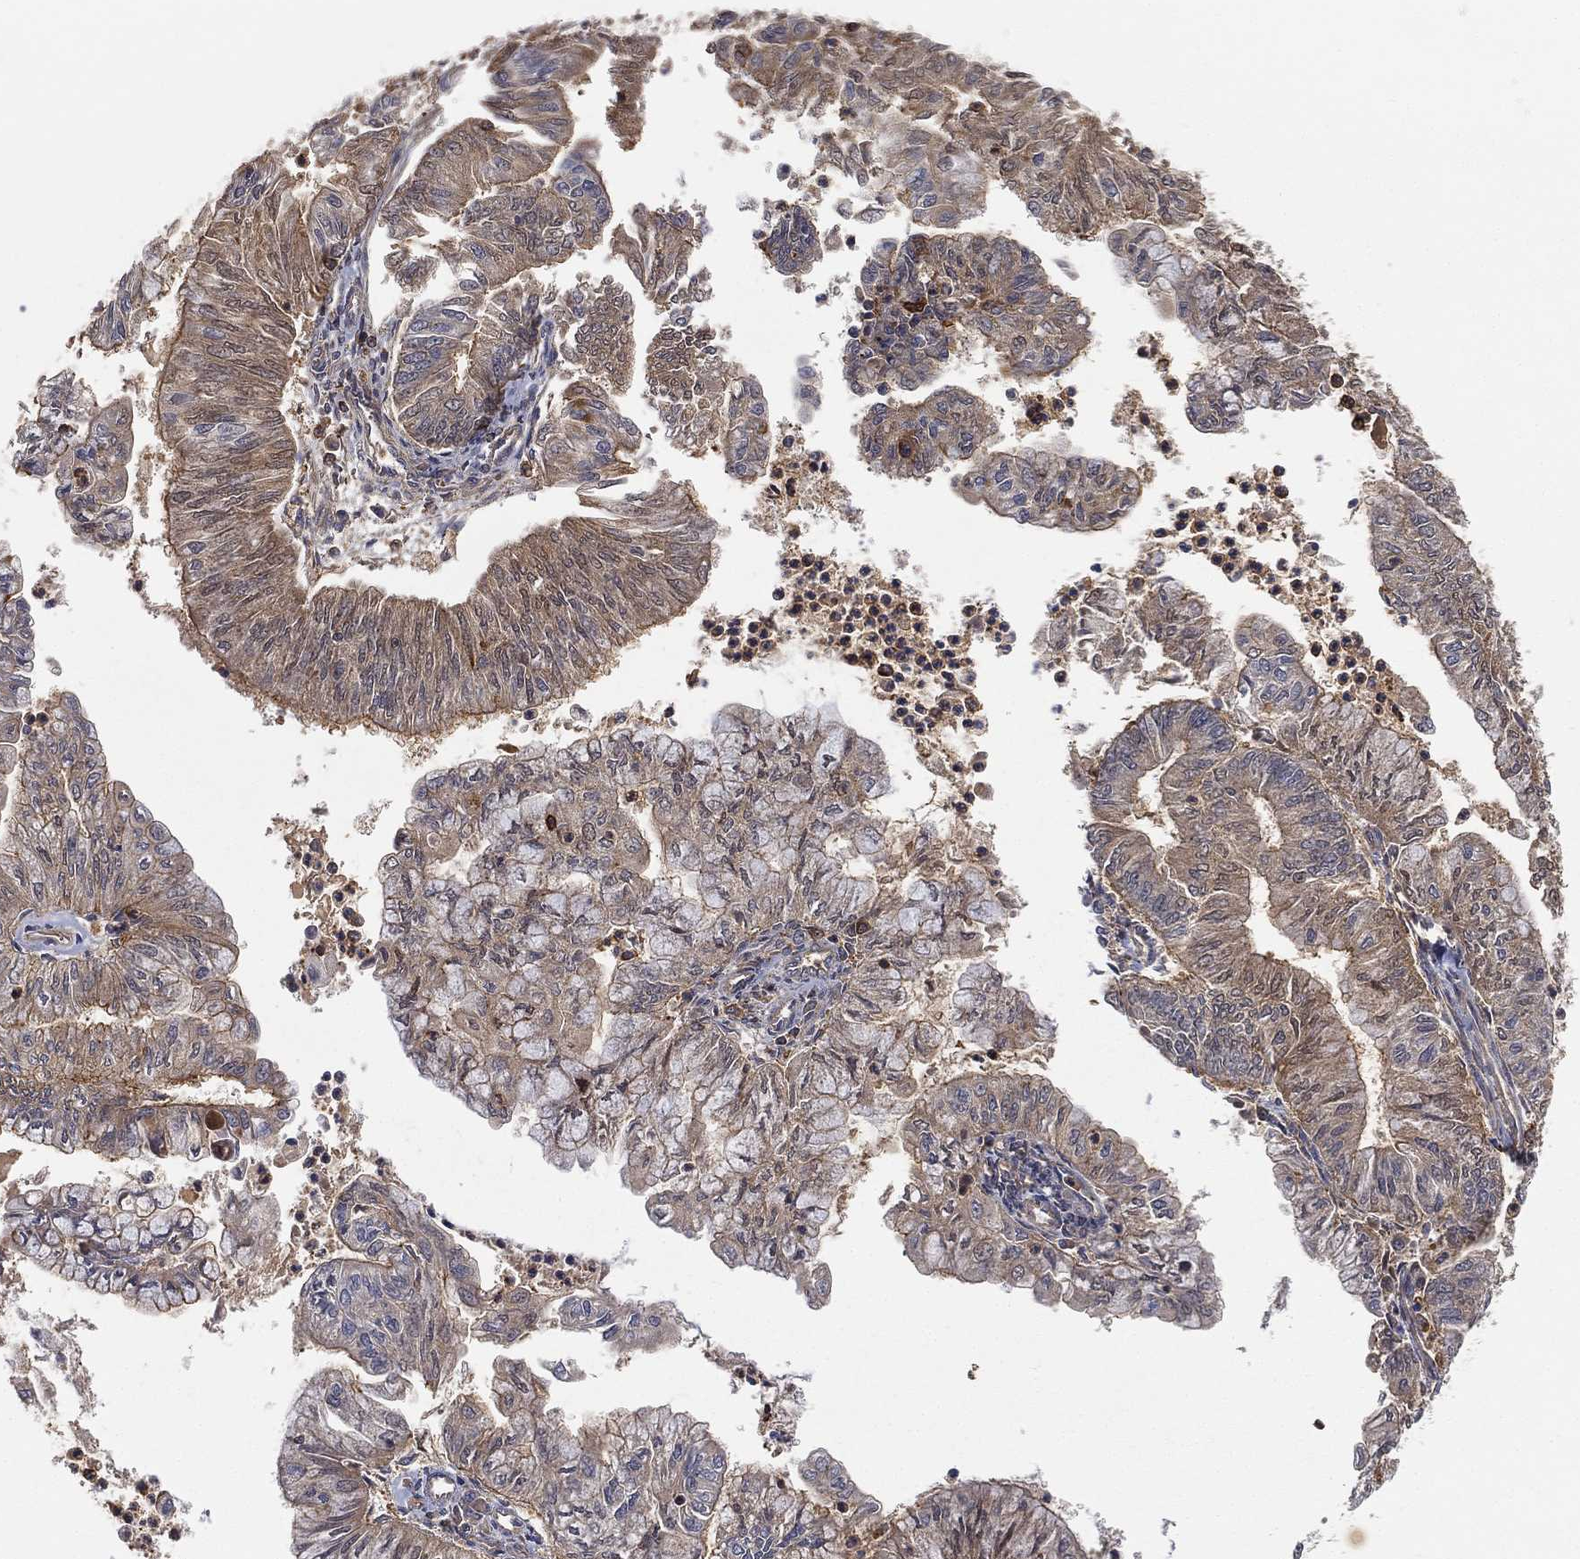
{"staining": {"intensity": "weak", "quantity": "<25%", "location": "cytoplasmic/membranous"}, "tissue": "endometrial cancer", "cell_type": "Tumor cells", "image_type": "cancer", "snomed": [{"axis": "morphology", "description": "Adenocarcinoma, NOS"}, {"axis": "topography", "description": "Endometrium"}], "caption": "Immunohistochemical staining of endometrial adenocarcinoma displays no significant expression in tumor cells. (Immunohistochemistry (ihc), brightfield microscopy, high magnification).", "gene": "CRYL1", "patient": {"sex": "female", "age": 59}}